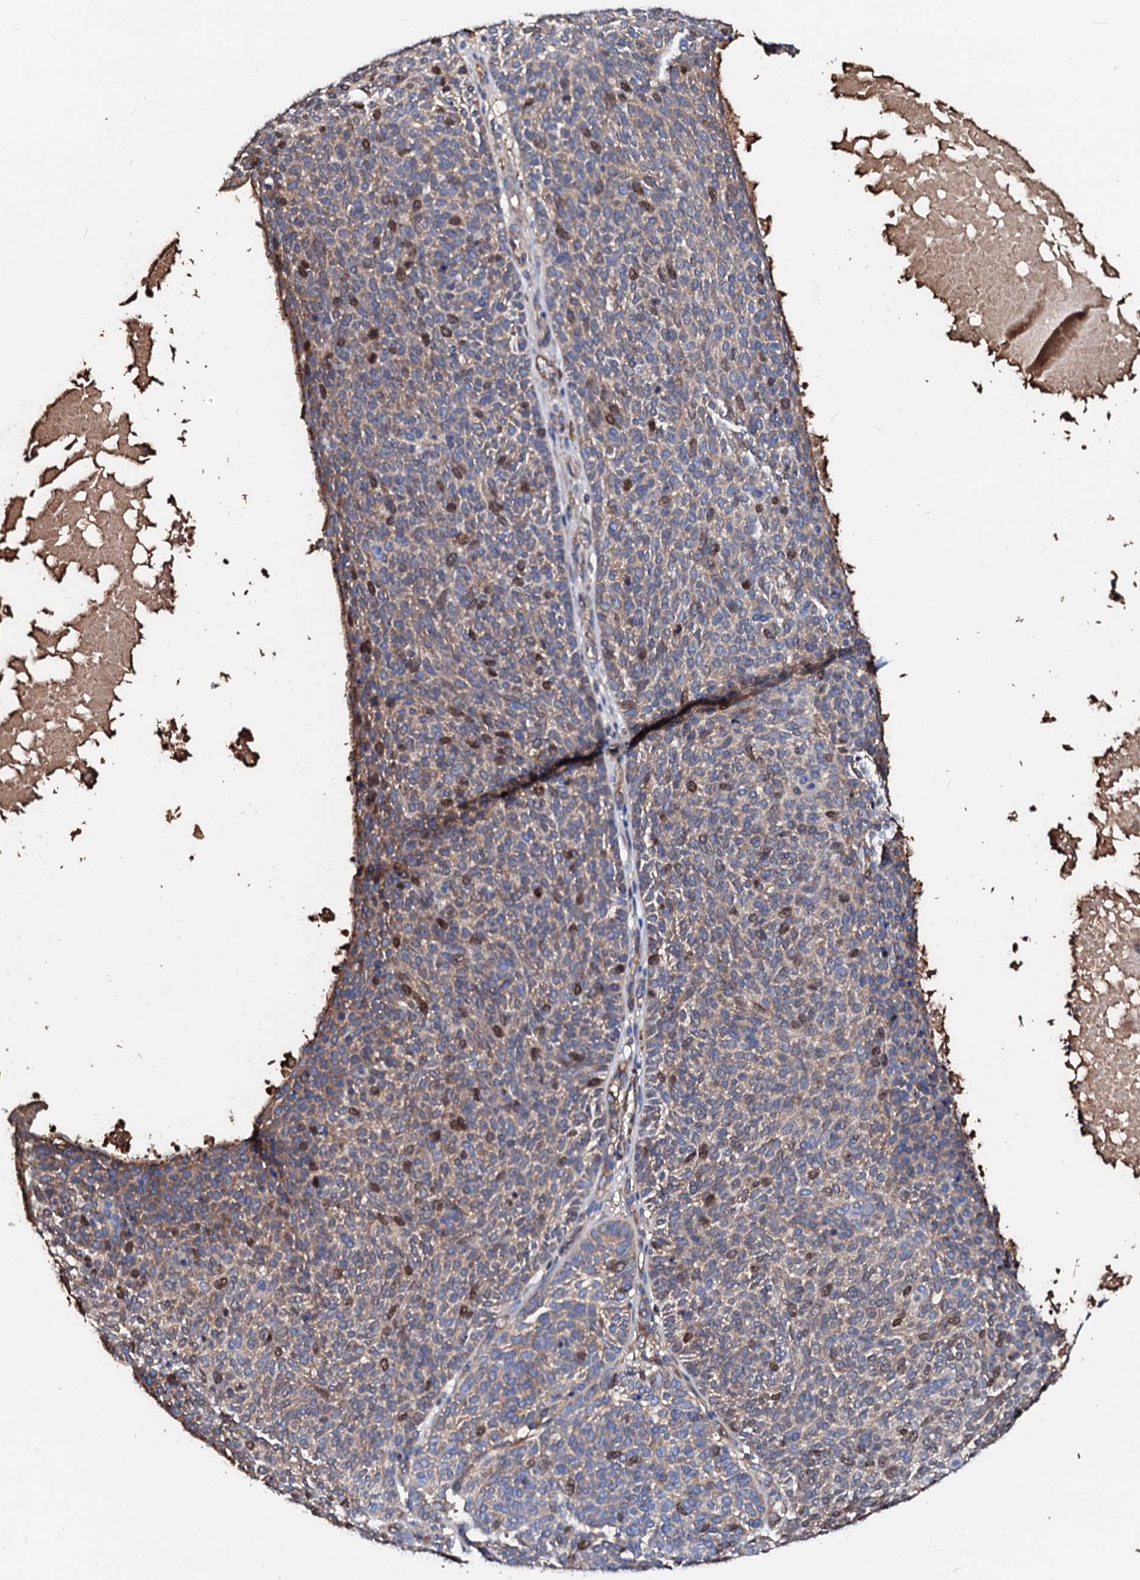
{"staining": {"intensity": "moderate", "quantity": "<25%", "location": "cytoplasmic/membranous,nuclear"}, "tissue": "skin cancer", "cell_type": "Tumor cells", "image_type": "cancer", "snomed": [{"axis": "morphology", "description": "Squamous cell carcinoma, NOS"}, {"axis": "topography", "description": "Skin"}], "caption": "Moderate cytoplasmic/membranous and nuclear positivity is seen in approximately <25% of tumor cells in squamous cell carcinoma (skin).", "gene": "CSKMT", "patient": {"sex": "female", "age": 90}}